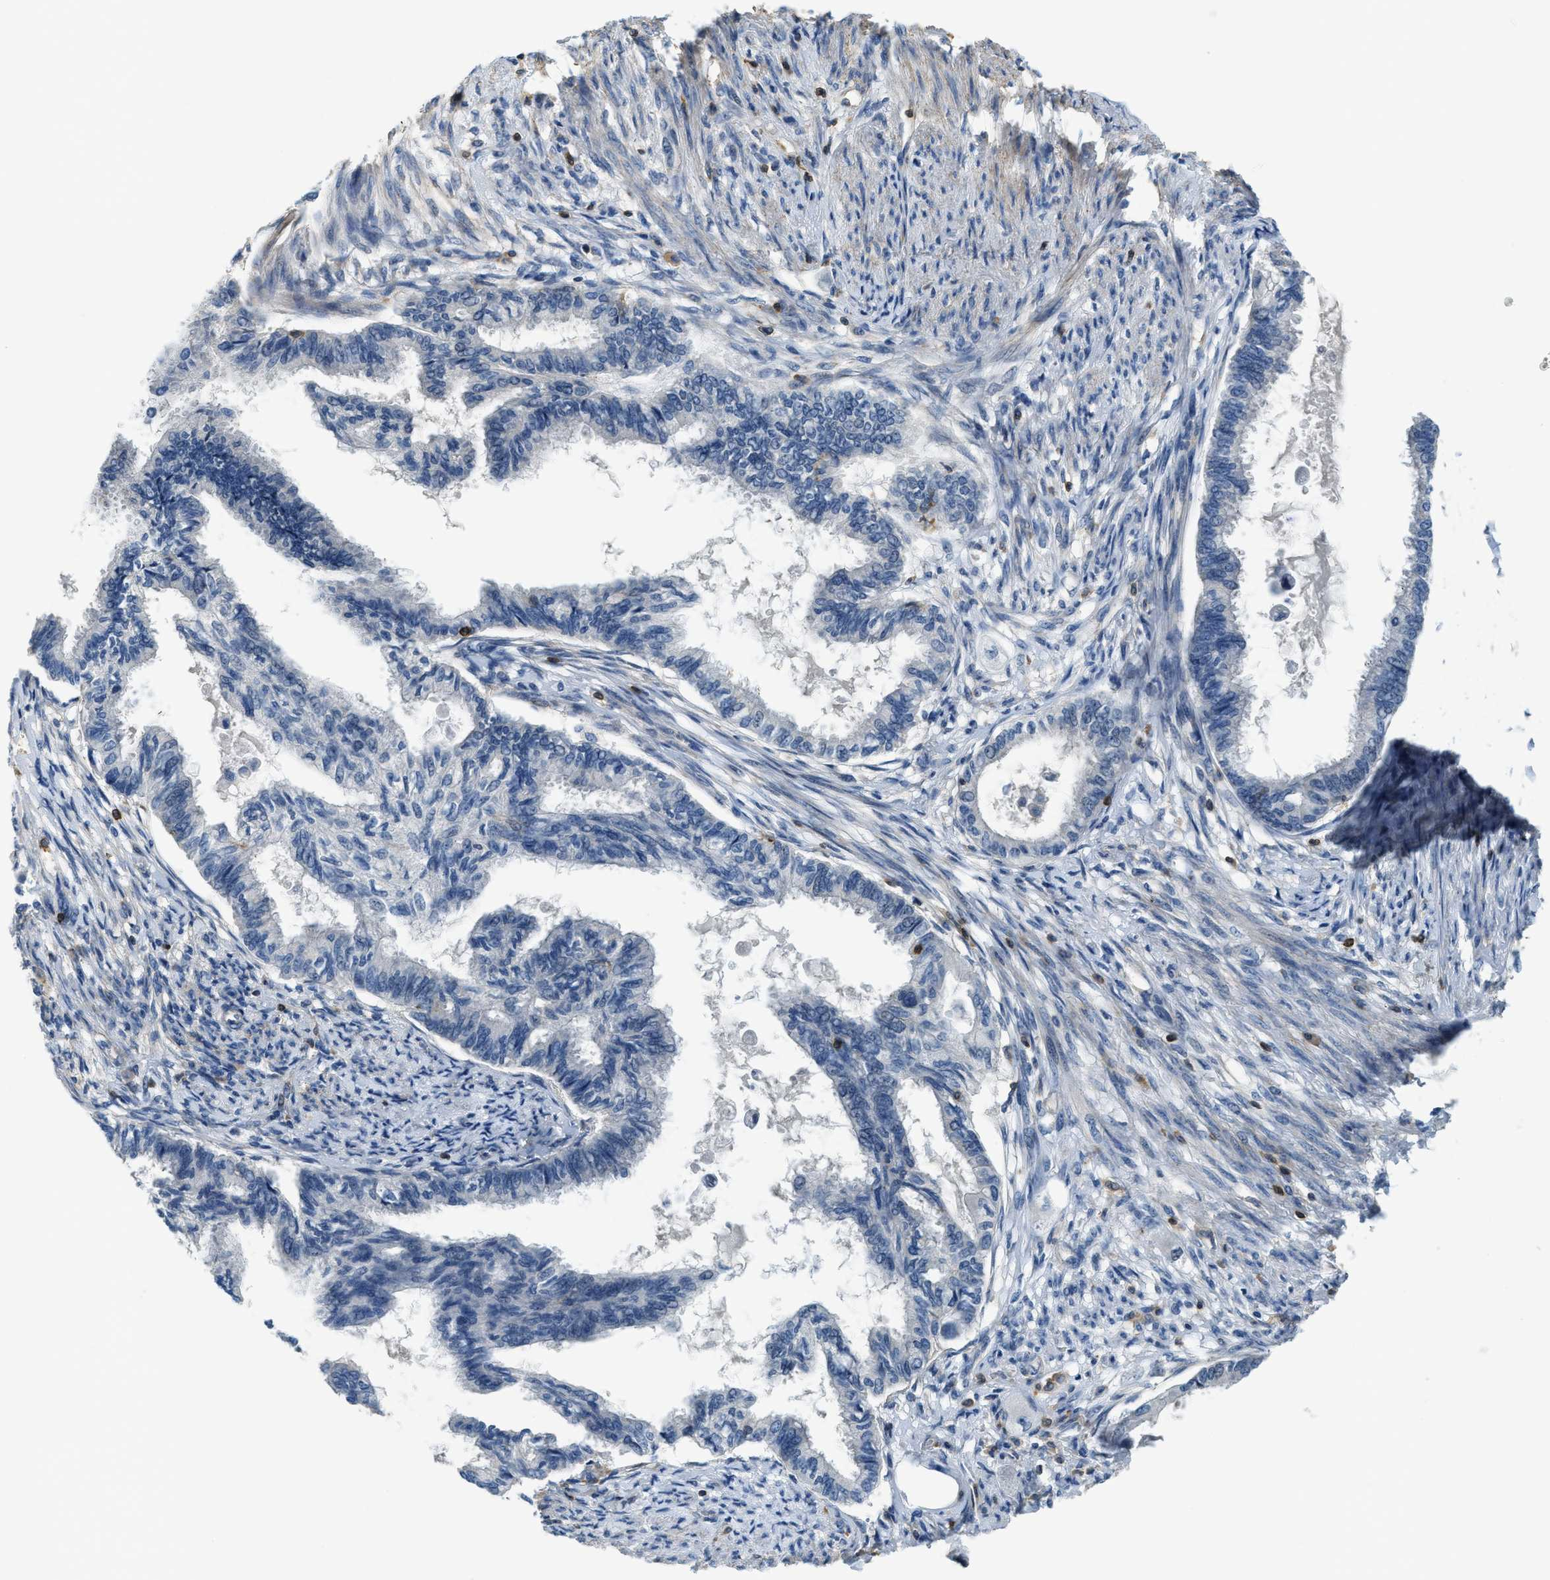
{"staining": {"intensity": "negative", "quantity": "none", "location": "none"}, "tissue": "cervical cancer", "cell_type": "Tumor cells", "image_type": "cancer", "snomed": [{"axis": "morphology", "description": "Normal tissue, NOS"}, {"axis": "morphology", "description": "Adenocarcinoma, NOS"}, {"axis": "topography", "description": "Cervix"}, {"axis": "topography", "description": "Endometrium"}], "caption": "Protein analysis of adenocarcinoma (cervical) demonstrates no significant positivity in tumor cells. Nuclei are stained in blue.", "gene": "MYO1G", "patient": {"sex": "female", "age": 86}}